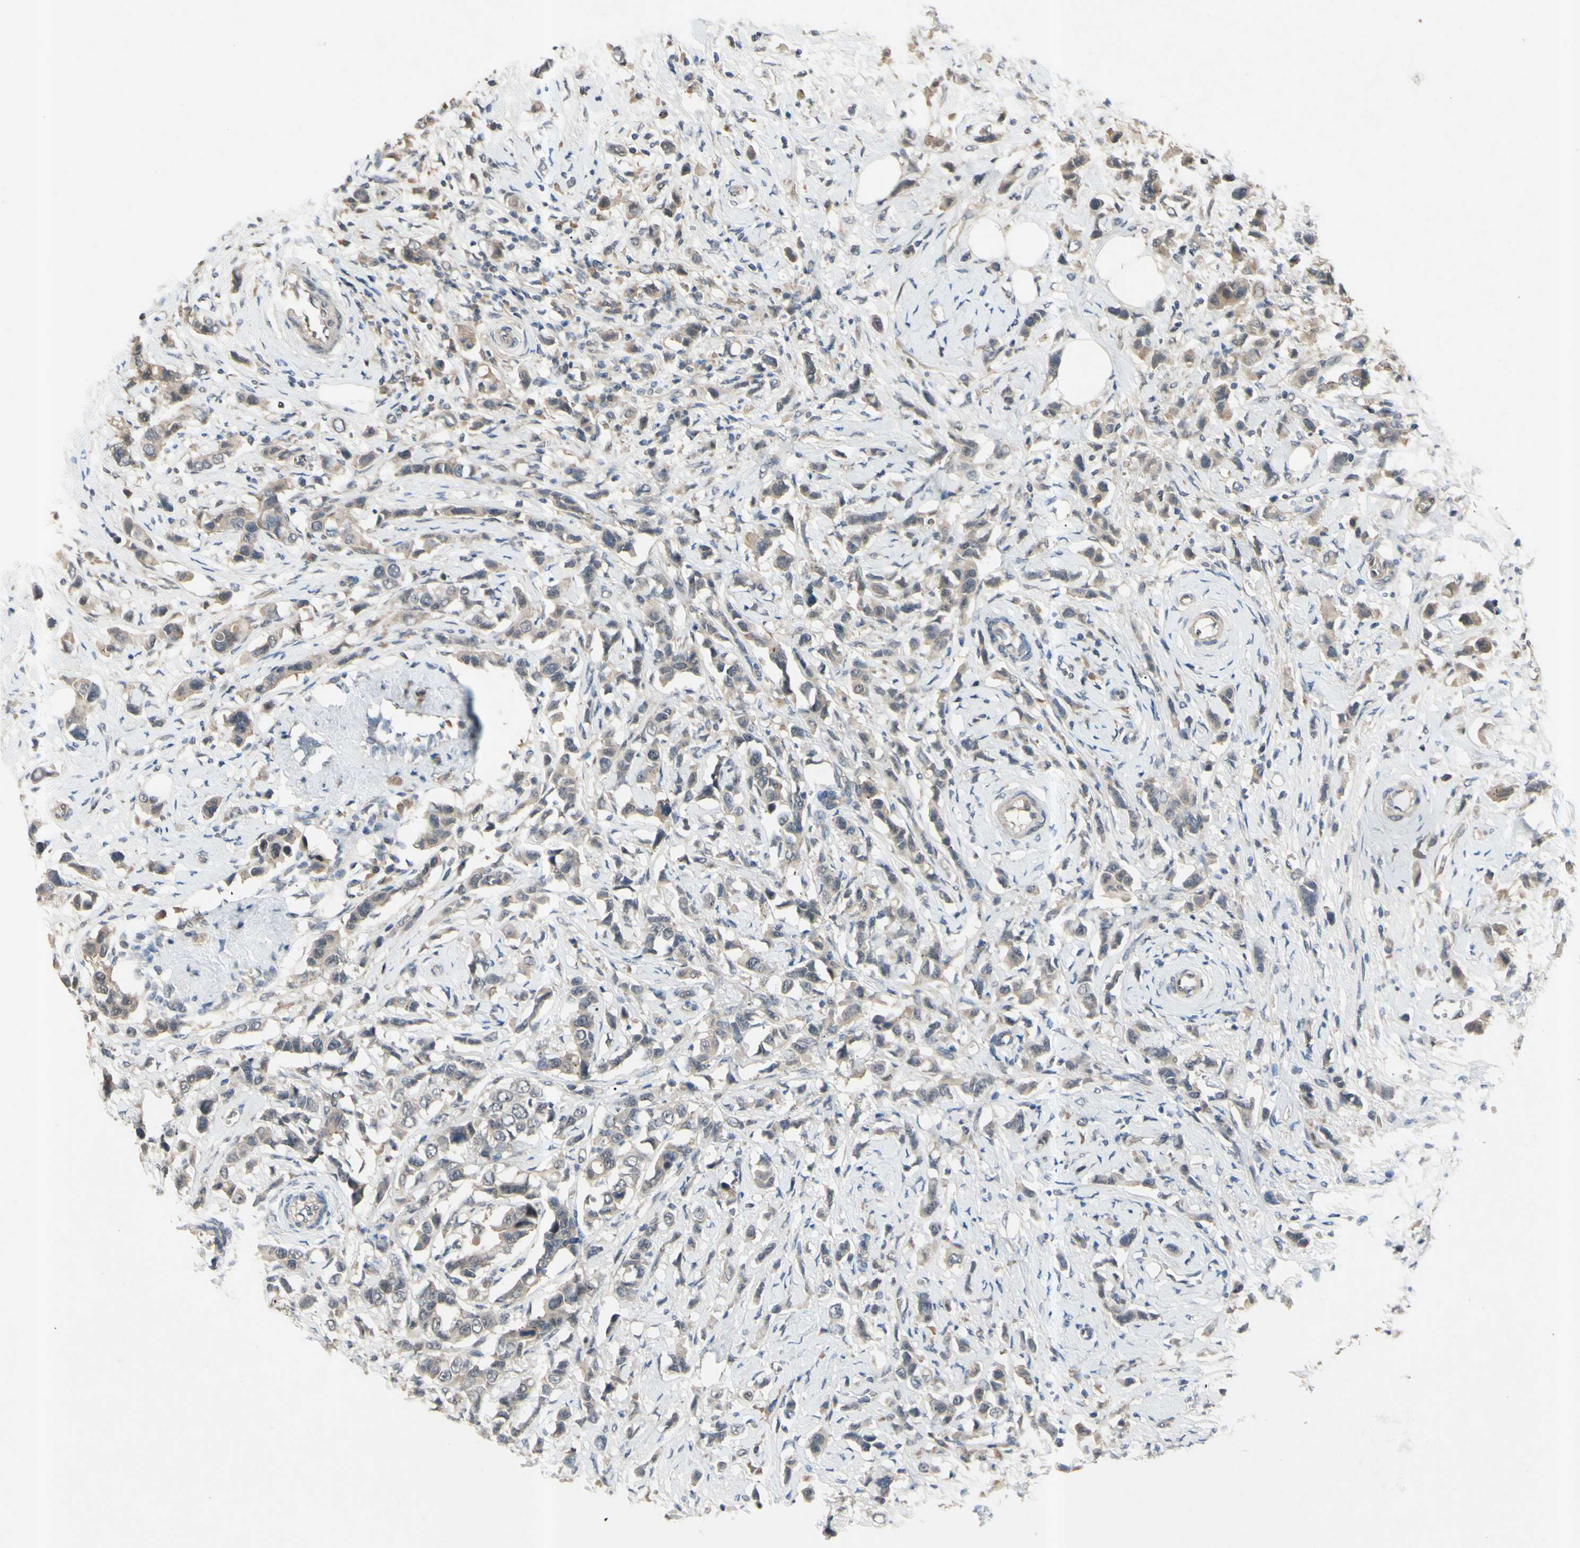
{"staining": {"intensity": "weak", "quantity": ">75%", "location": "cytoplasmic/membranous"}, "tissue": "breast cancer", "cell_type": "Tumor cells", "image_type": "cancer", "snomed": [{"axis": "morphology", "description": "Normal tissue, NOS"}, {"axis": "morphology", "description": "Duct carcinoma"}, {"axis": "topography", "description": "Breast"}], "caption": "An immunohistochemistry micrograph of neoplastic tissue is shown. Protein staining in brown labels weak cytoplasmic/membranous positivity in breast infiltrating ductal carcinoma within tumor cells.", "gene": "ALK", "patient": {"sex": "female", "age": 50}}